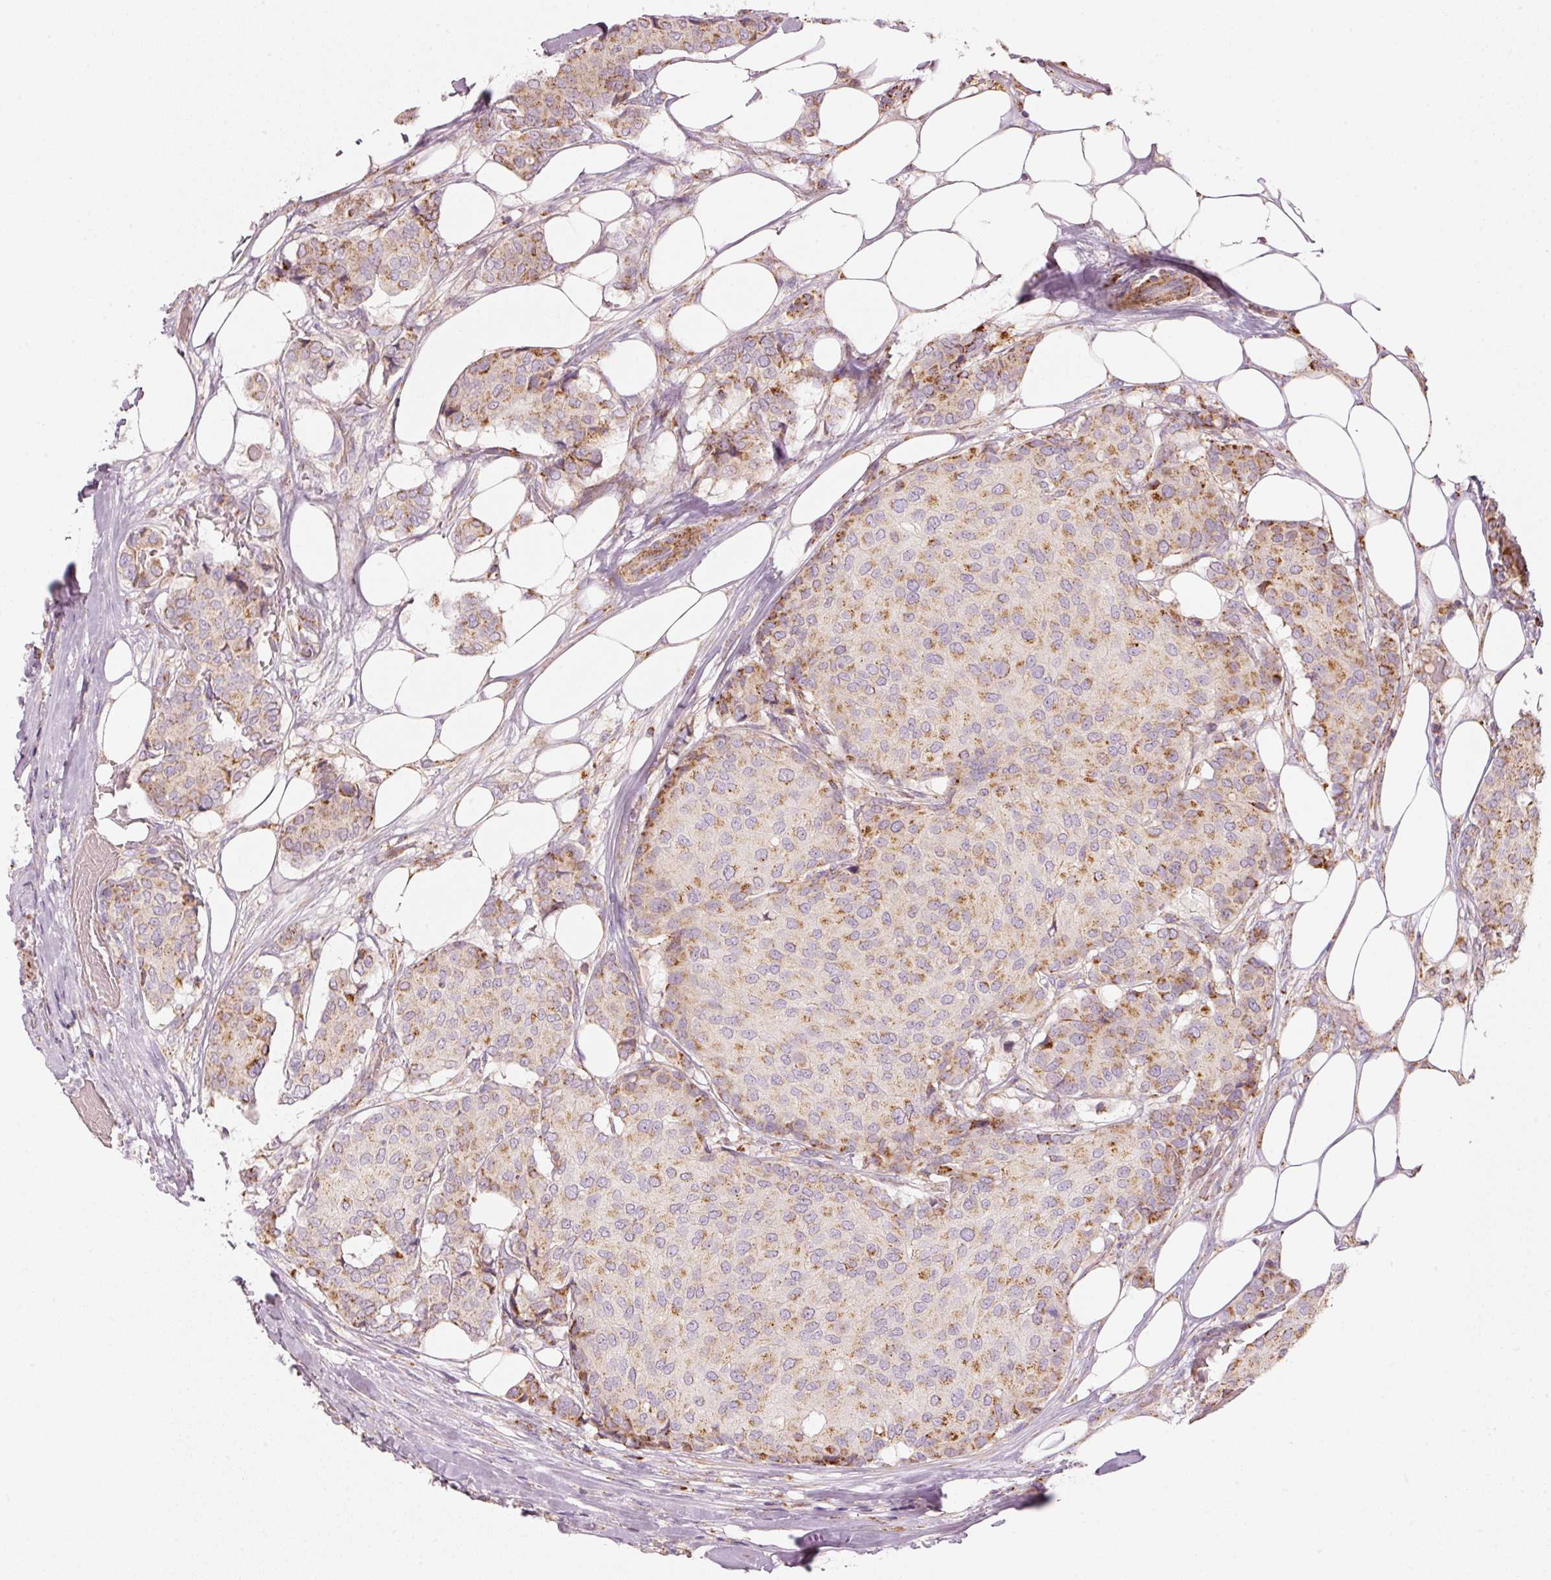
{"staining": {"intensity": "moderate", "quantity": "25%-75%", "location": "cytoplasmic/membranous"}, "tissue": "breast cancer", "cell_type": "Tumor cells", "image_type": "cancer", "snomed": [{"axis": "morphology", "description": "Duct carcinoma"}, {"axis": "topography", "description": "Breast"}], "caption": "Infiltrating ductal carcinoma (breast) tissue shows moderate cytoplasmic/membranous expression in about 25%-75% of tumor cells", "gene": "C17orf98", "patient": {"sex": "female", "age": 75}}